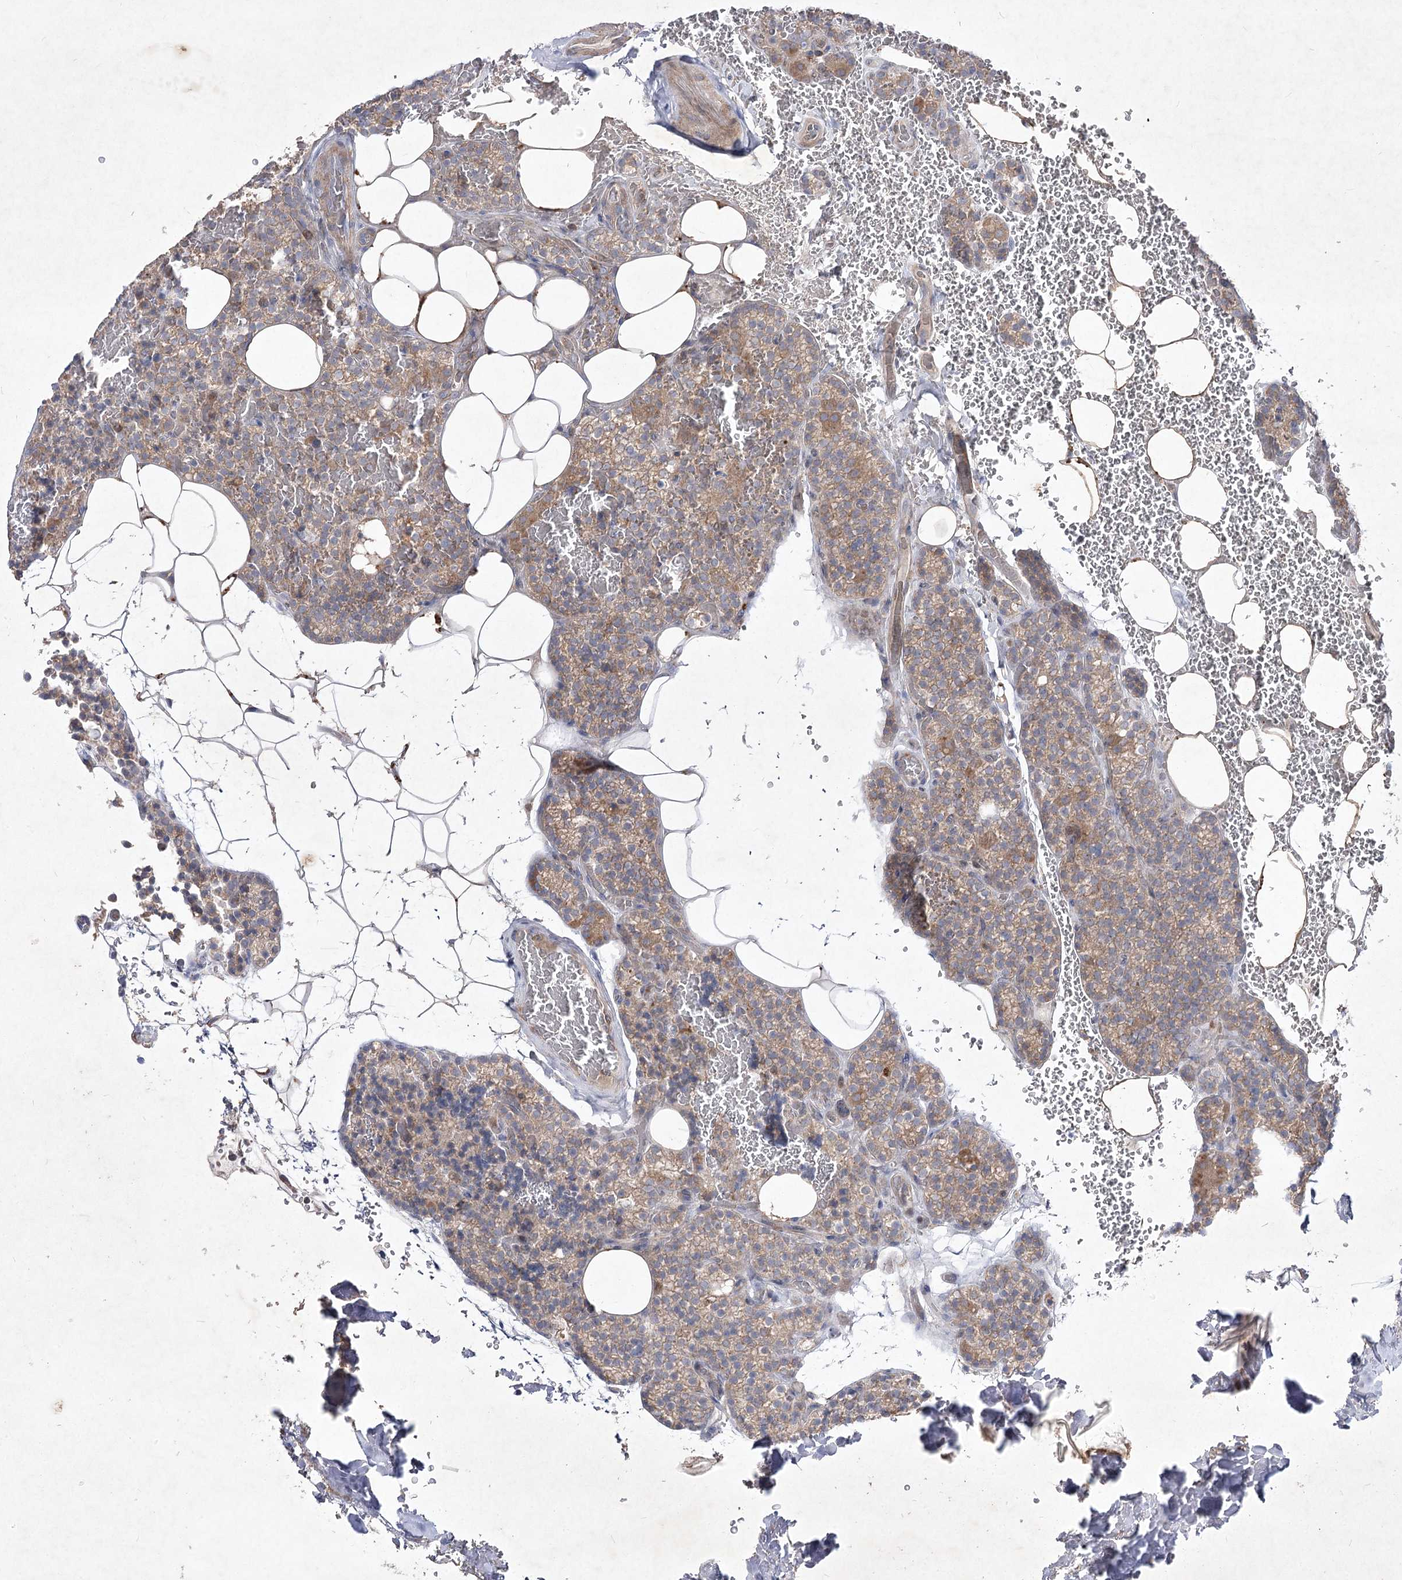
{"staining": {"intensity": "weak", "quantity": ">75%", "location": "cytoplasmic/membranous"}, "tissue": "parathyroid gland", "cell_type": "Glandular cells", "image_type": "normal", "snomed": [{"axis": "morphology", "description": "Normal tissue, NOS"}, {"axis": "topography", "description": "Parathyroid gland"}], "caption": "About >75% of glandular cells in normal human parathyroid gland show weak cytoplasmic/membranous protein staining as visualized by brown immunohistochemical staining.", "gene": "CIB2", "patient": {"sex": "male", "age": 50}}